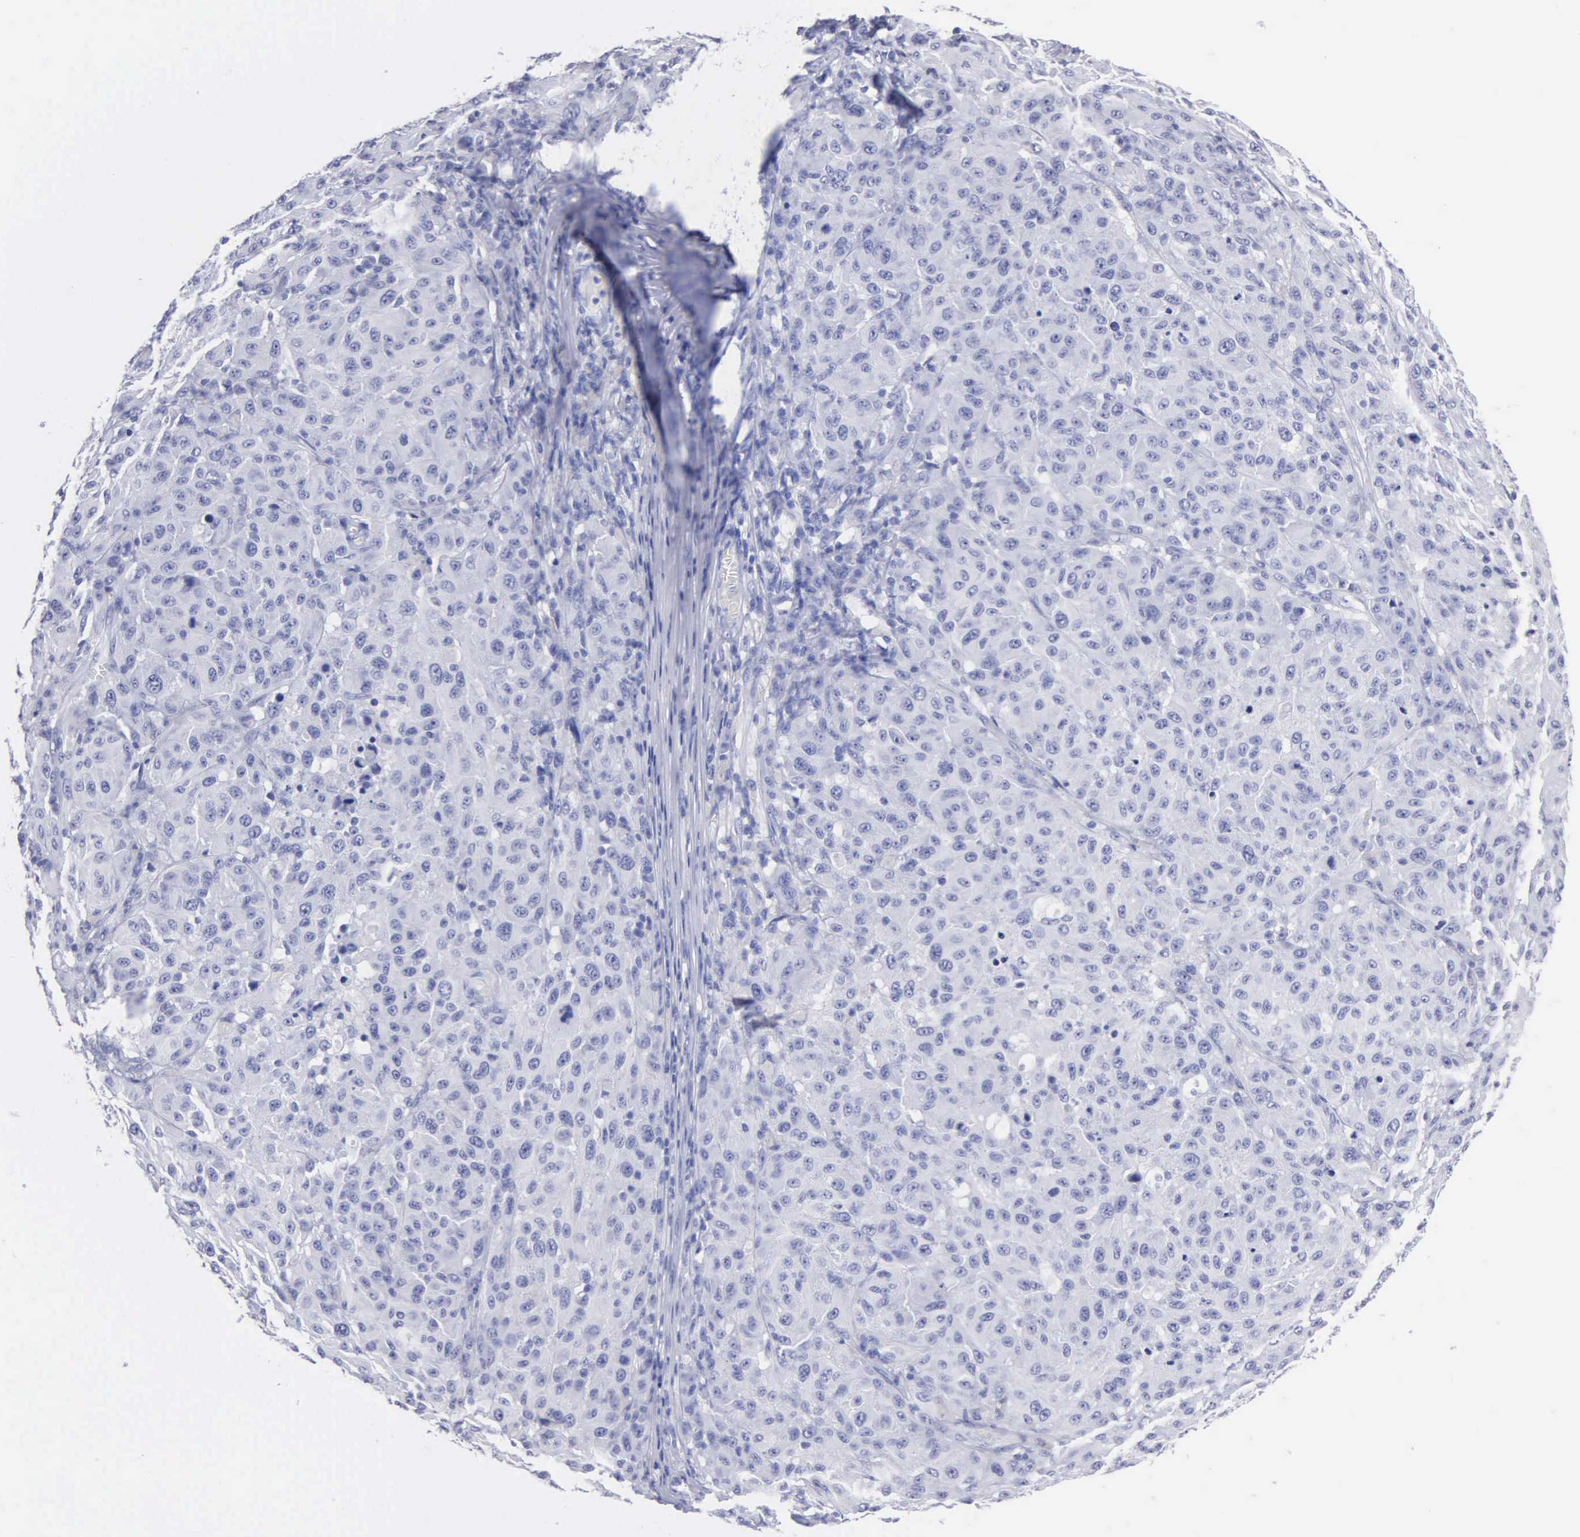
{"staining": {"intensity": "negative", "quantity": "none", "location": "none"}, "tissue": "melanoma", "cell_type": "Tumor cells", "image_type": "cancer", "snomed": [{"axis": "morphology", "description": "Malignant melanoma, NOS"}, {"axis": "topography", "description": "Skin"}], "caption": "Histopathology image shows no significant protein staining in tumor cells of malignant melanoma.", "gene": "CYP19A1", "patient": {"sex": "female", "age": 77}}